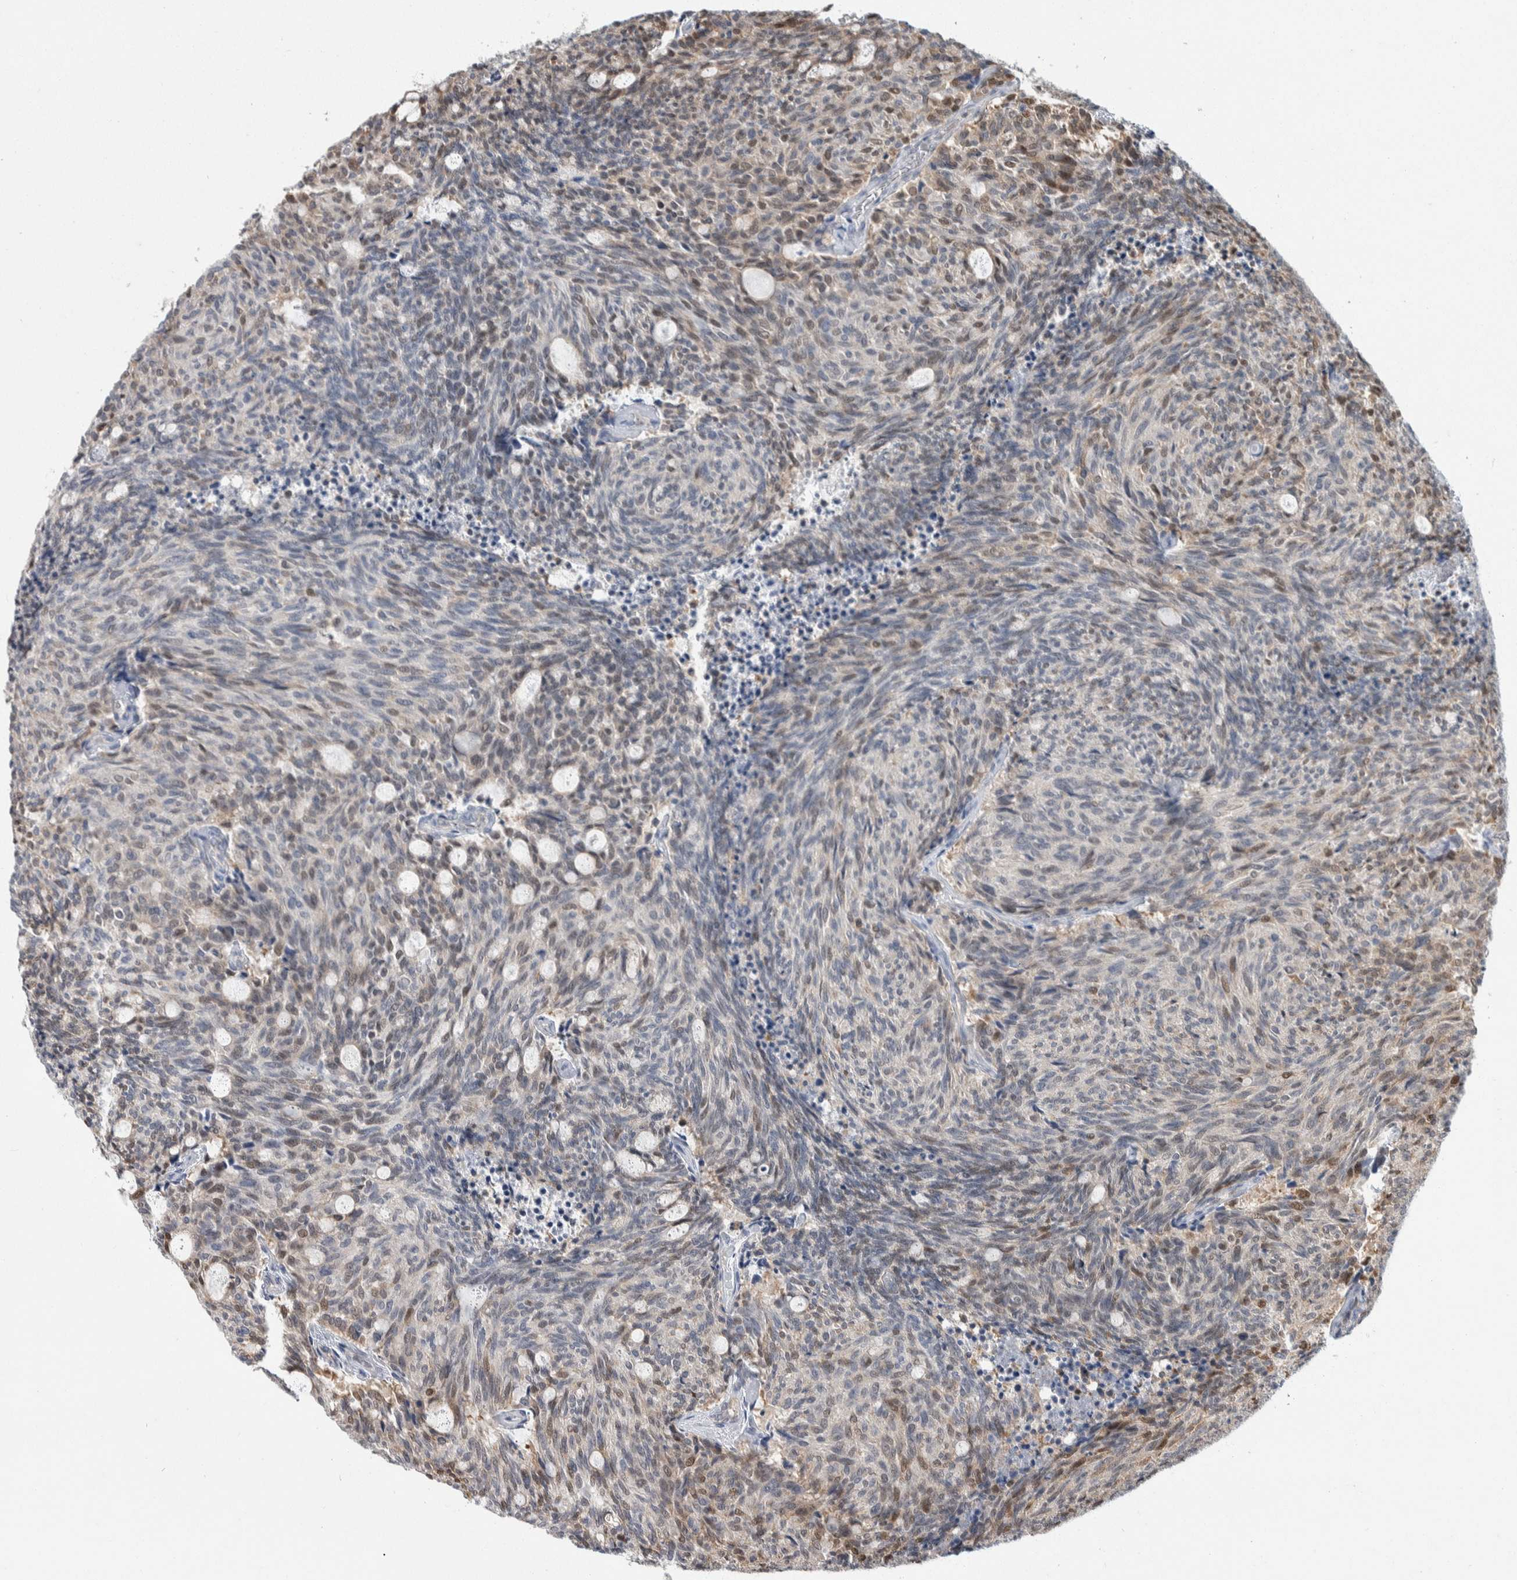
{"staining": {"intensity": "weak", "quantity": "<25%", "location": "nuclear"}, "tissue": "carcinoid", "cell_type": "Tumor cells", "image_type": "cancer", "snomed": [{"axis": "morphology", "description": "Carcinoid, malignant, NOS"}, {"axis": "topography", "description": "Pancreas"}], "caption": "Immunohistochemical staining of malignant carcinoid displays no significant expression in tumor cells. (DAB IHC, high magnification).", "gene": "PTPA", "patient": {"sex": "female", "age": 54}}